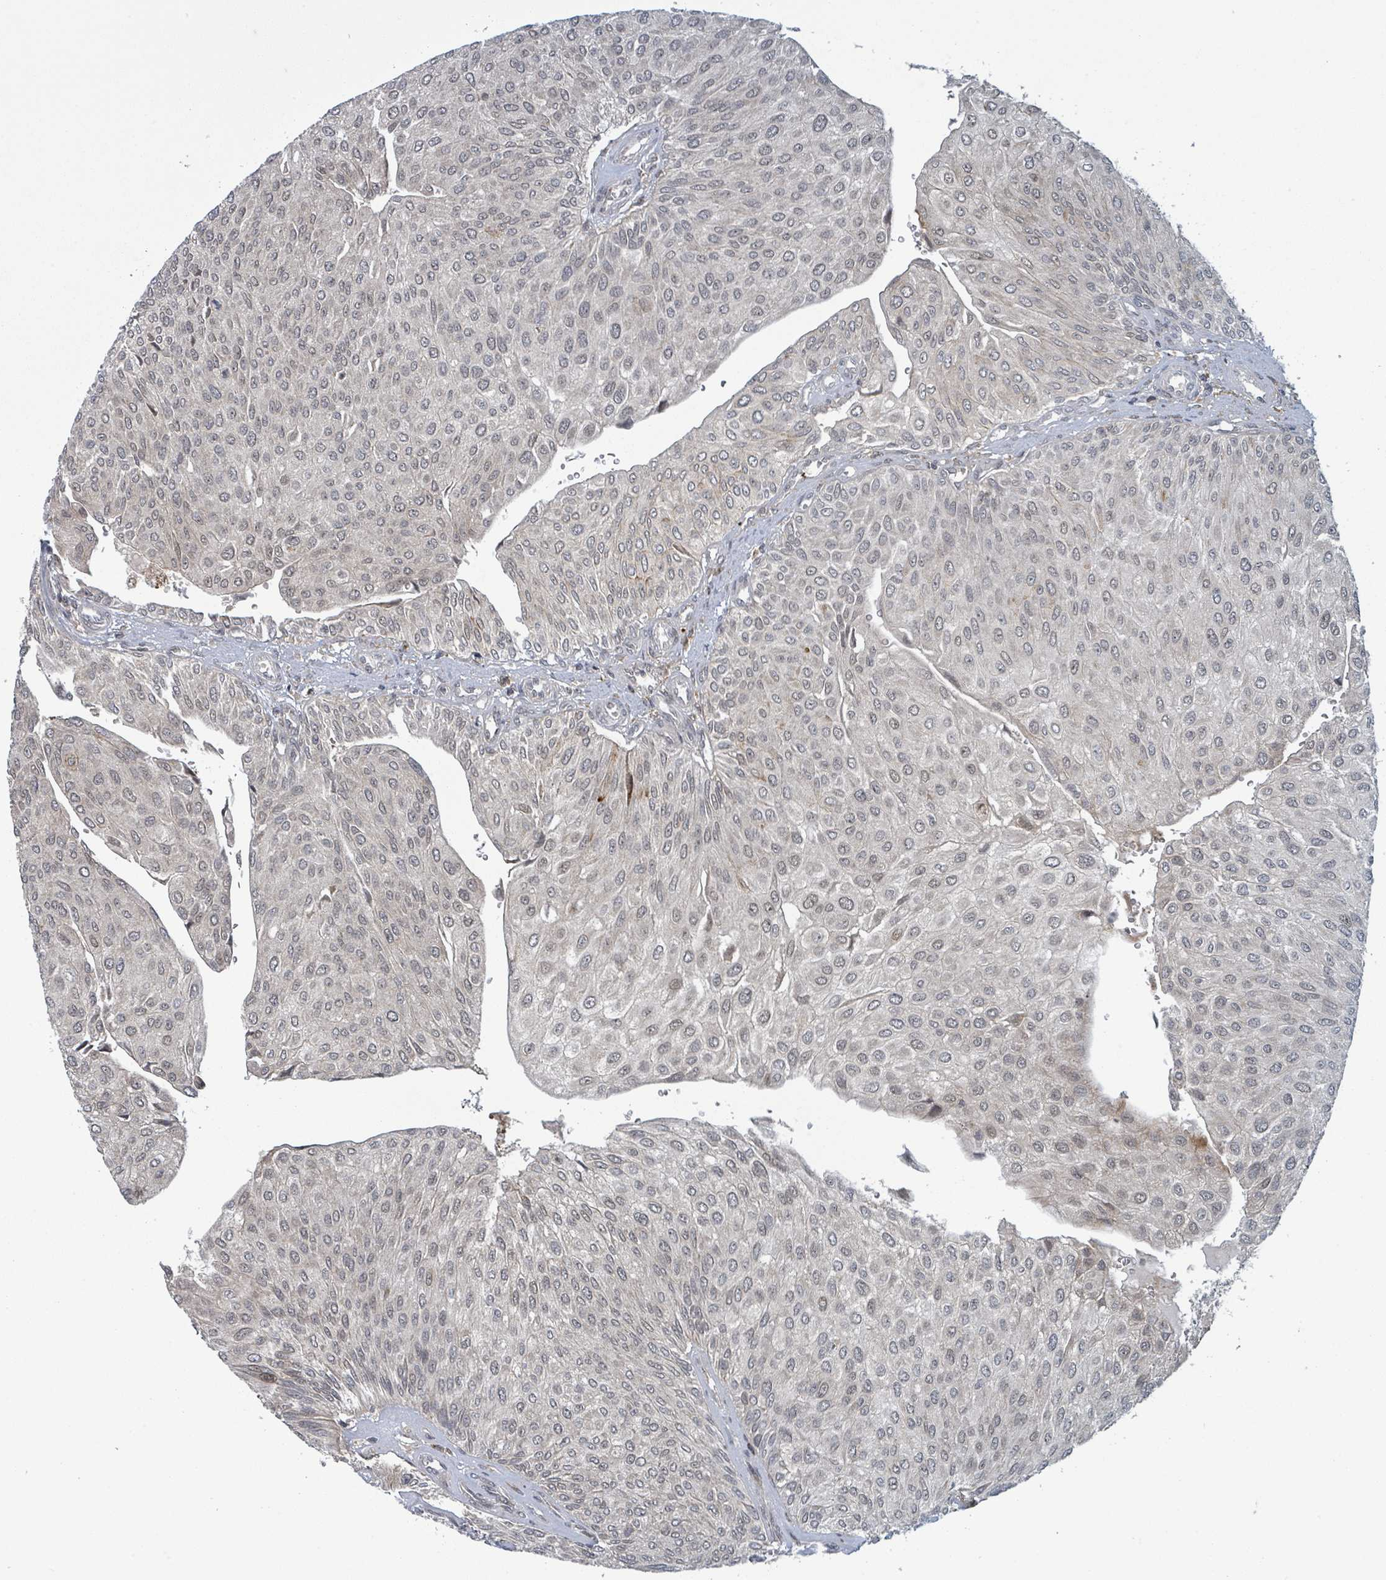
{"staining": {"intensity": "strong", "quantity": "25%-75%", "location": "cytoplasmic/membranous,nuclear"}, "tissue": "urothelial cancer", "cell_type": "Tumor cells", "image_type": "cancer", "snomed": [{"axis": "morphology", "description": "Urothelial carcinoma, NOS"}, {"axis": "topography", "description": "Urinary bladder"}], "caption": "Strong cytoplasmic/membranous and nuclear expression for a protein is identified in approximately 25%-75% of tumor cells of transitional cell carcinoma using IHC.", "gene": "GTF3C1", "patient": {"sex": "male", "age": 67}}